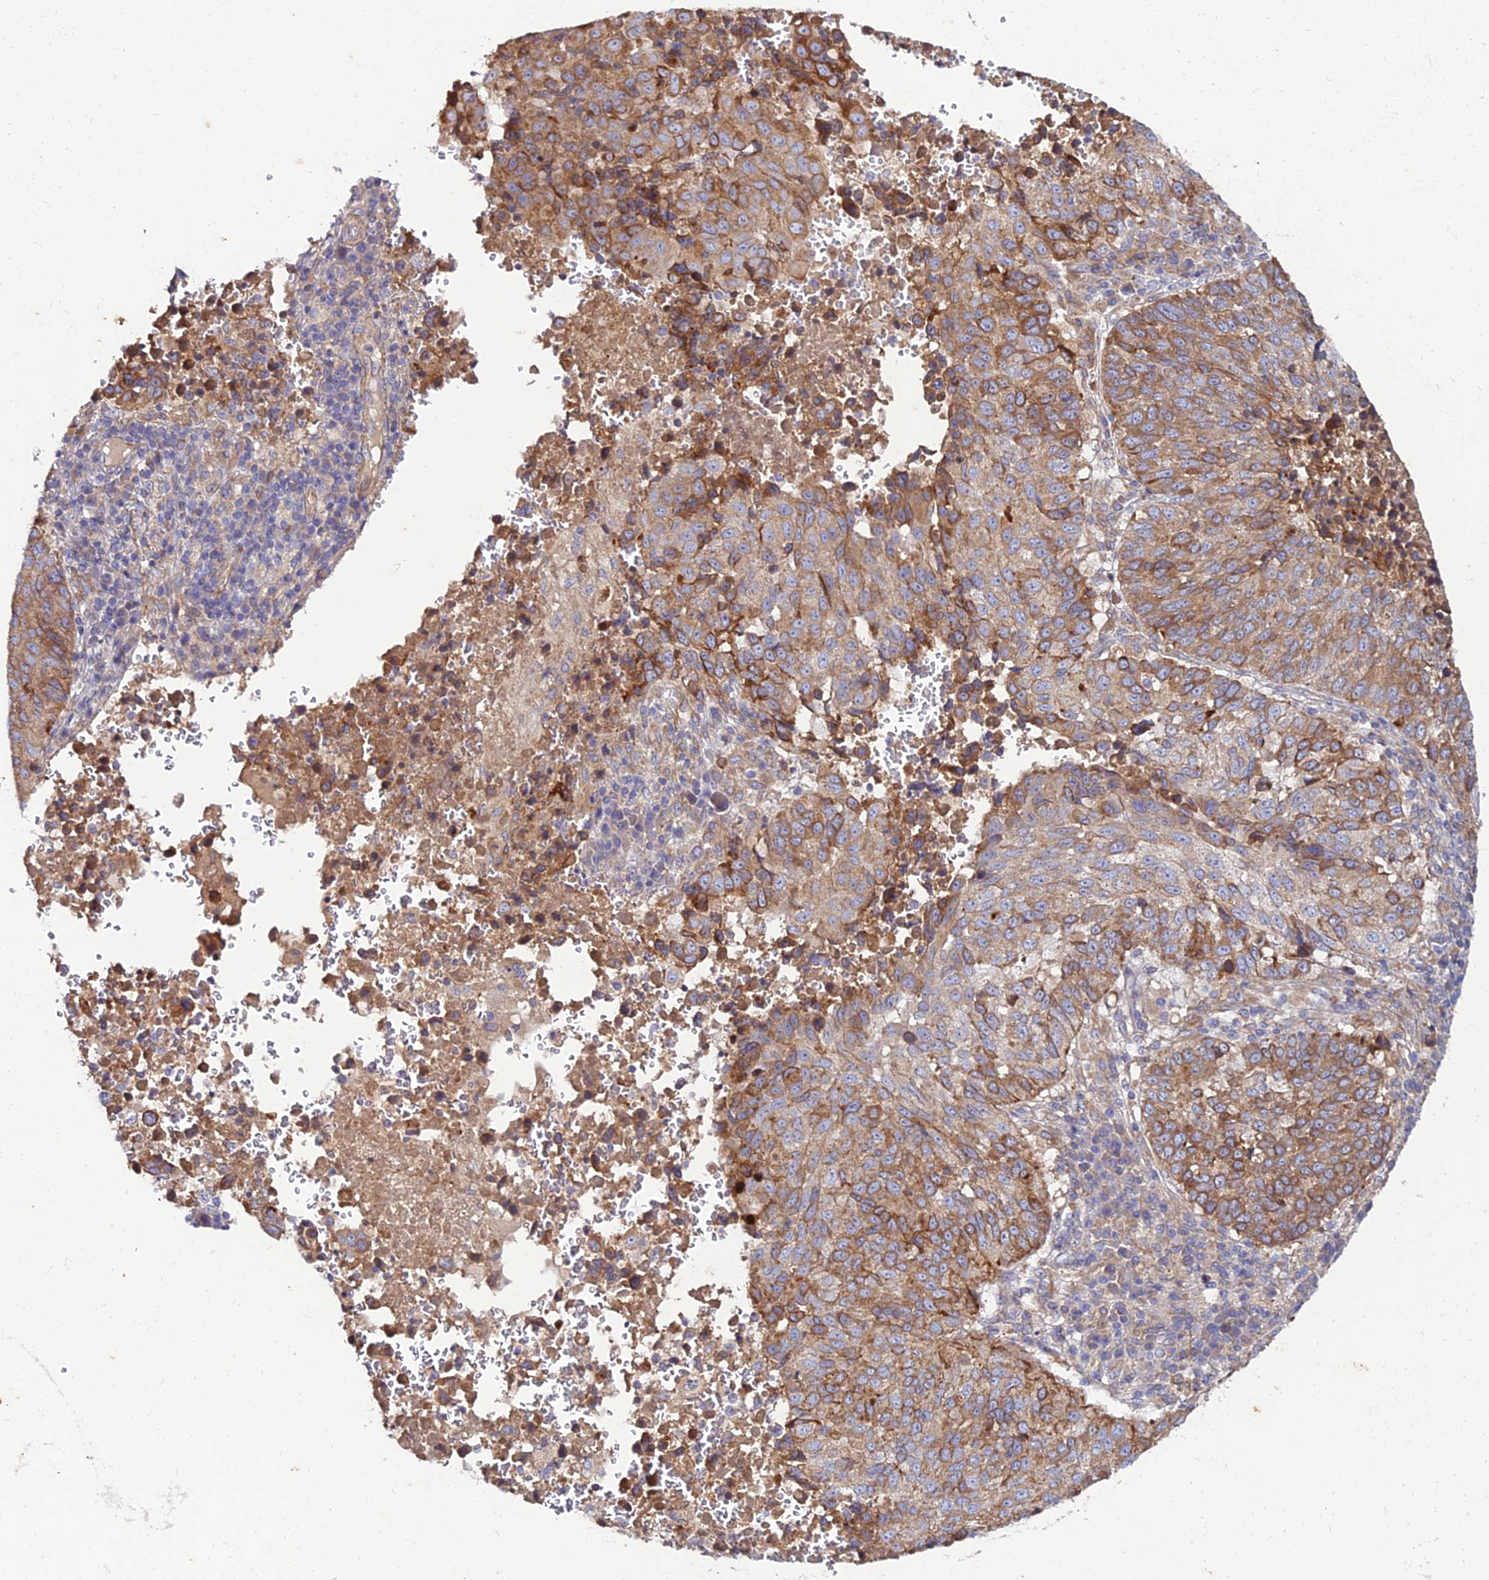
{"staining": {"intensity": "moderate", "quantity": ">75%", "location": "cytoplasmic/membranous"}, "tissue": "lung cancer", "cell_type": "Tumor cells", "image_type": "cancer", "snomed": [{"axis": "morphology", "description": "Squamous cell carcinoma, NOS"}, {"axis": "topography", "description": "Lung"}], "caption": "IHC image of human squamous cell carcinoma (lung) stained for a protein (brown), which demonstrates medium levels of moderate cytoplasmic/membranous positivity in approximately >75% of tumor cells.", "gene": "ARL6IP1", "patient": {"sex": "male", "age": 73}}